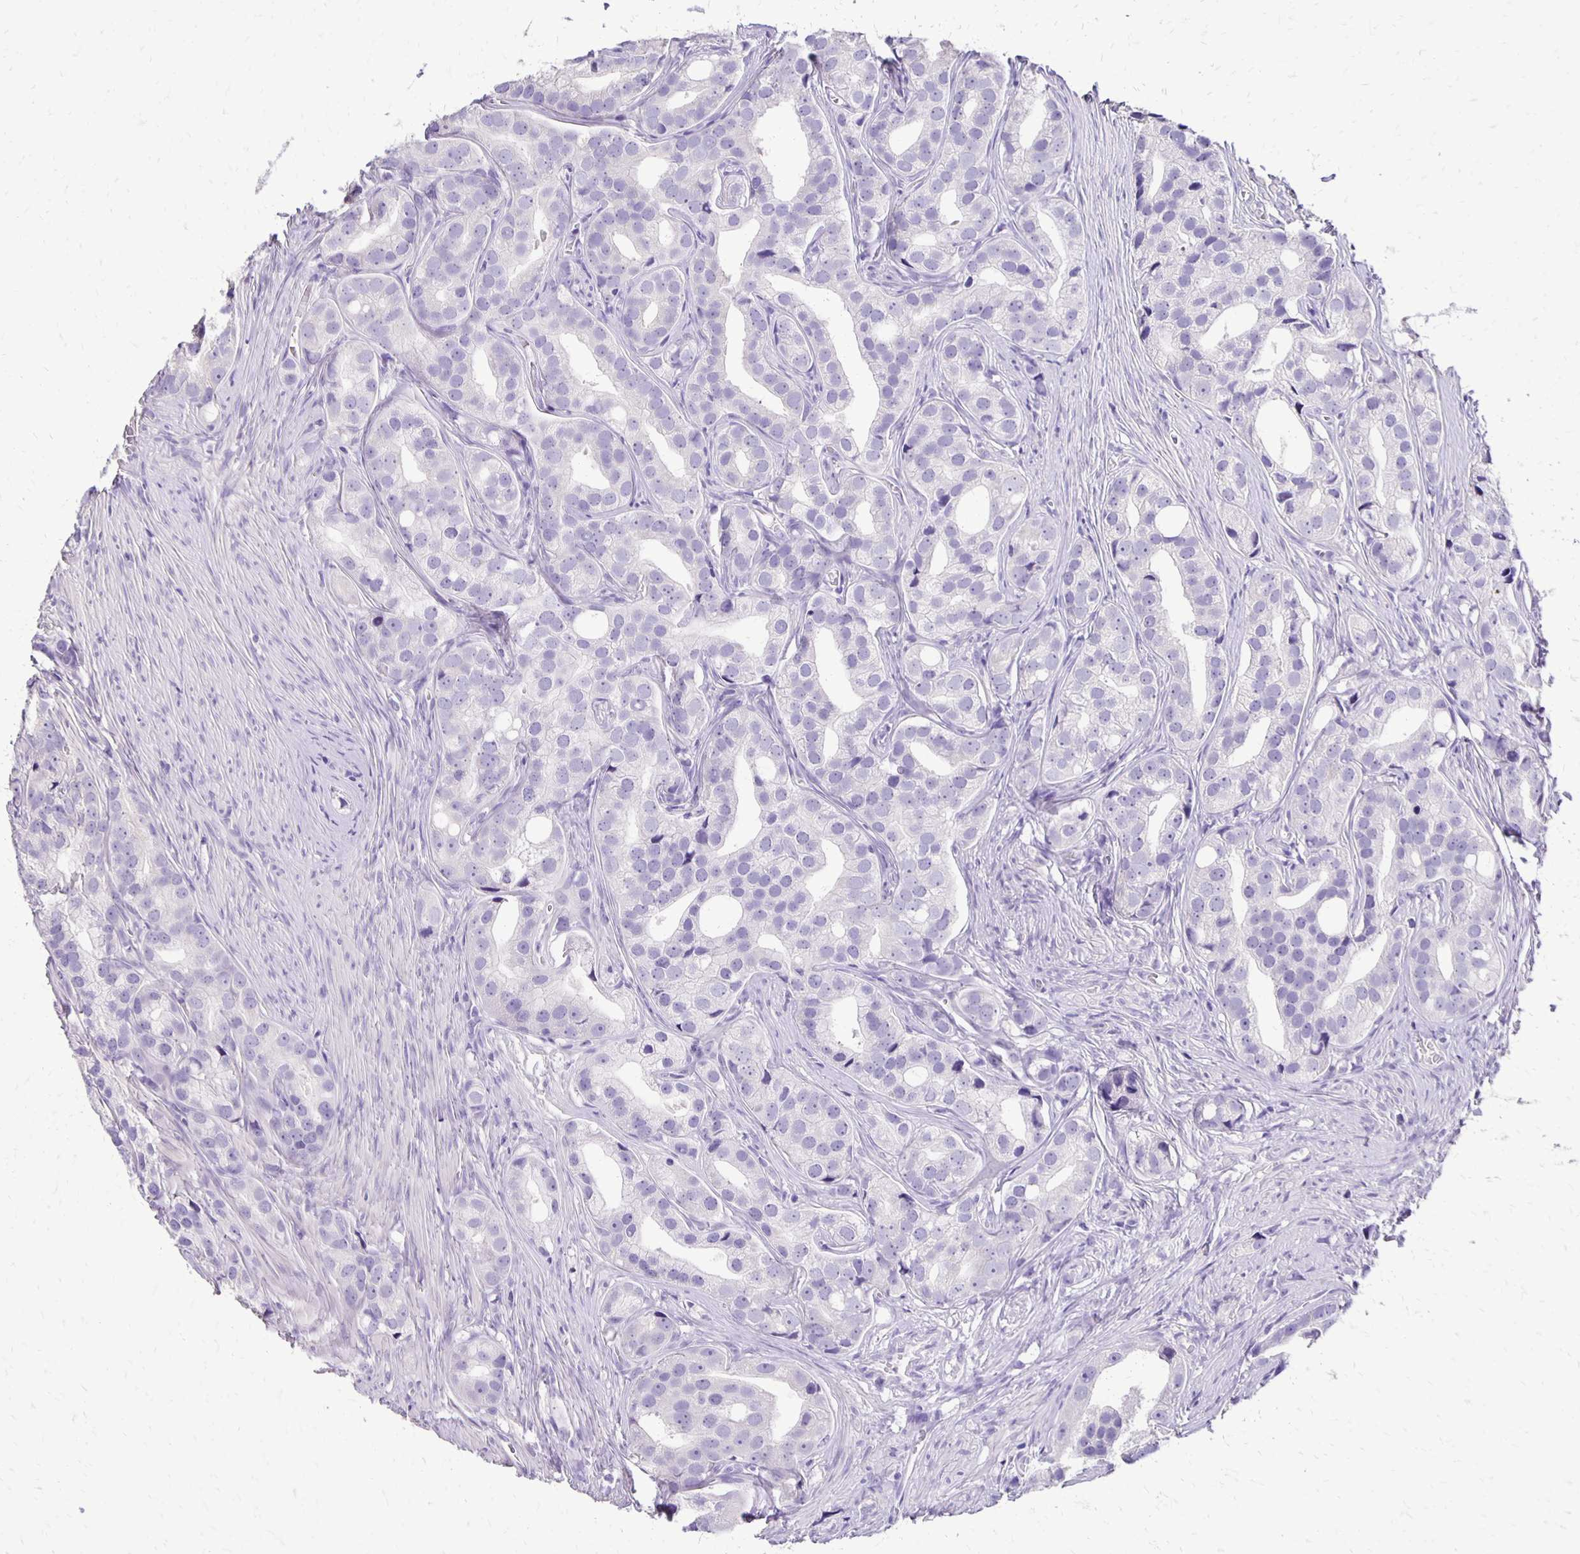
{"staining": {"intensity": "negative", "quantity": "none", "location": "none"}, "tissue": "prostate cancer", "cell_type": "Tumor cells", "image_type": "cancer", "snomed": [{"axis": "morphology", "description": "Adenocarcinoma, High grade"}, {"axis": "topography", "description": "Prostate"}], "caption": "Protein analysis of prostate cancer reveals no significant staining in tumor cells. The staining was performed using DAB (3,3'-diaminobenzidine) to visualize the protein expression in brown, while the nuclei were stained in blue with hematoxylin (Magnification: 20x).", "gene": "ANKRD45", "patient": {"sex": "male", "age": 75}}